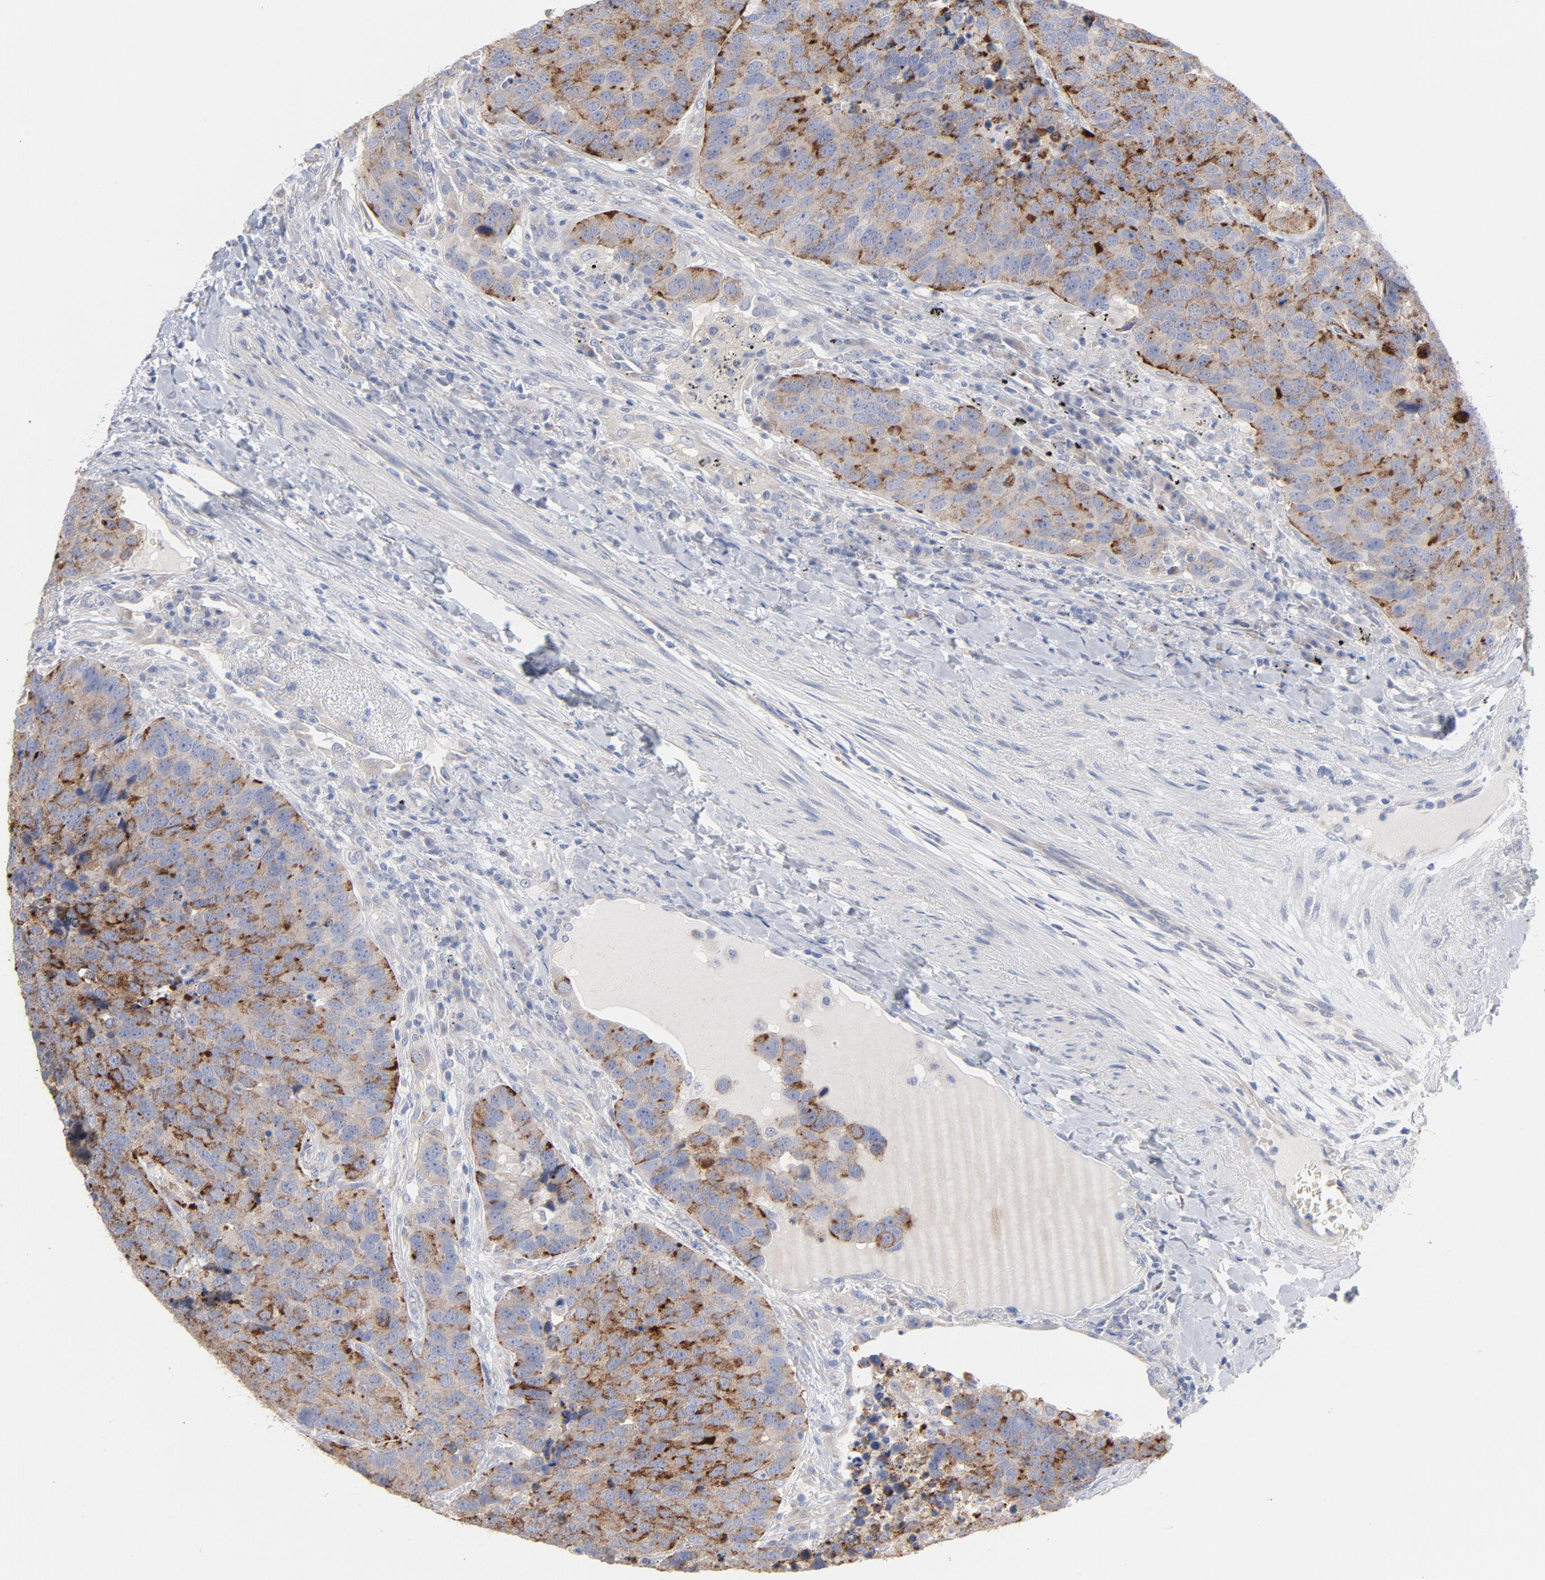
{"staining": {"intensity": "strong", "quantity": ">75%", "location": "cytoplasmic/membranous"}, "tissue": "carcinoid", "cell_type": "Tumor cells", "image_type": "cancer", "snomed": [{"axis": "morphology", "description": "Carcinoid, malignant, NOS"}, {"axis": "topography", "description": "Lung"}], "caption": "Tumor cells display high levels of strong cytoplasmic/membranous positivity in approximately >75% of cells in carcinoid.", "gene": "CPE", "patient": {"sex": "male", "age": 60}}